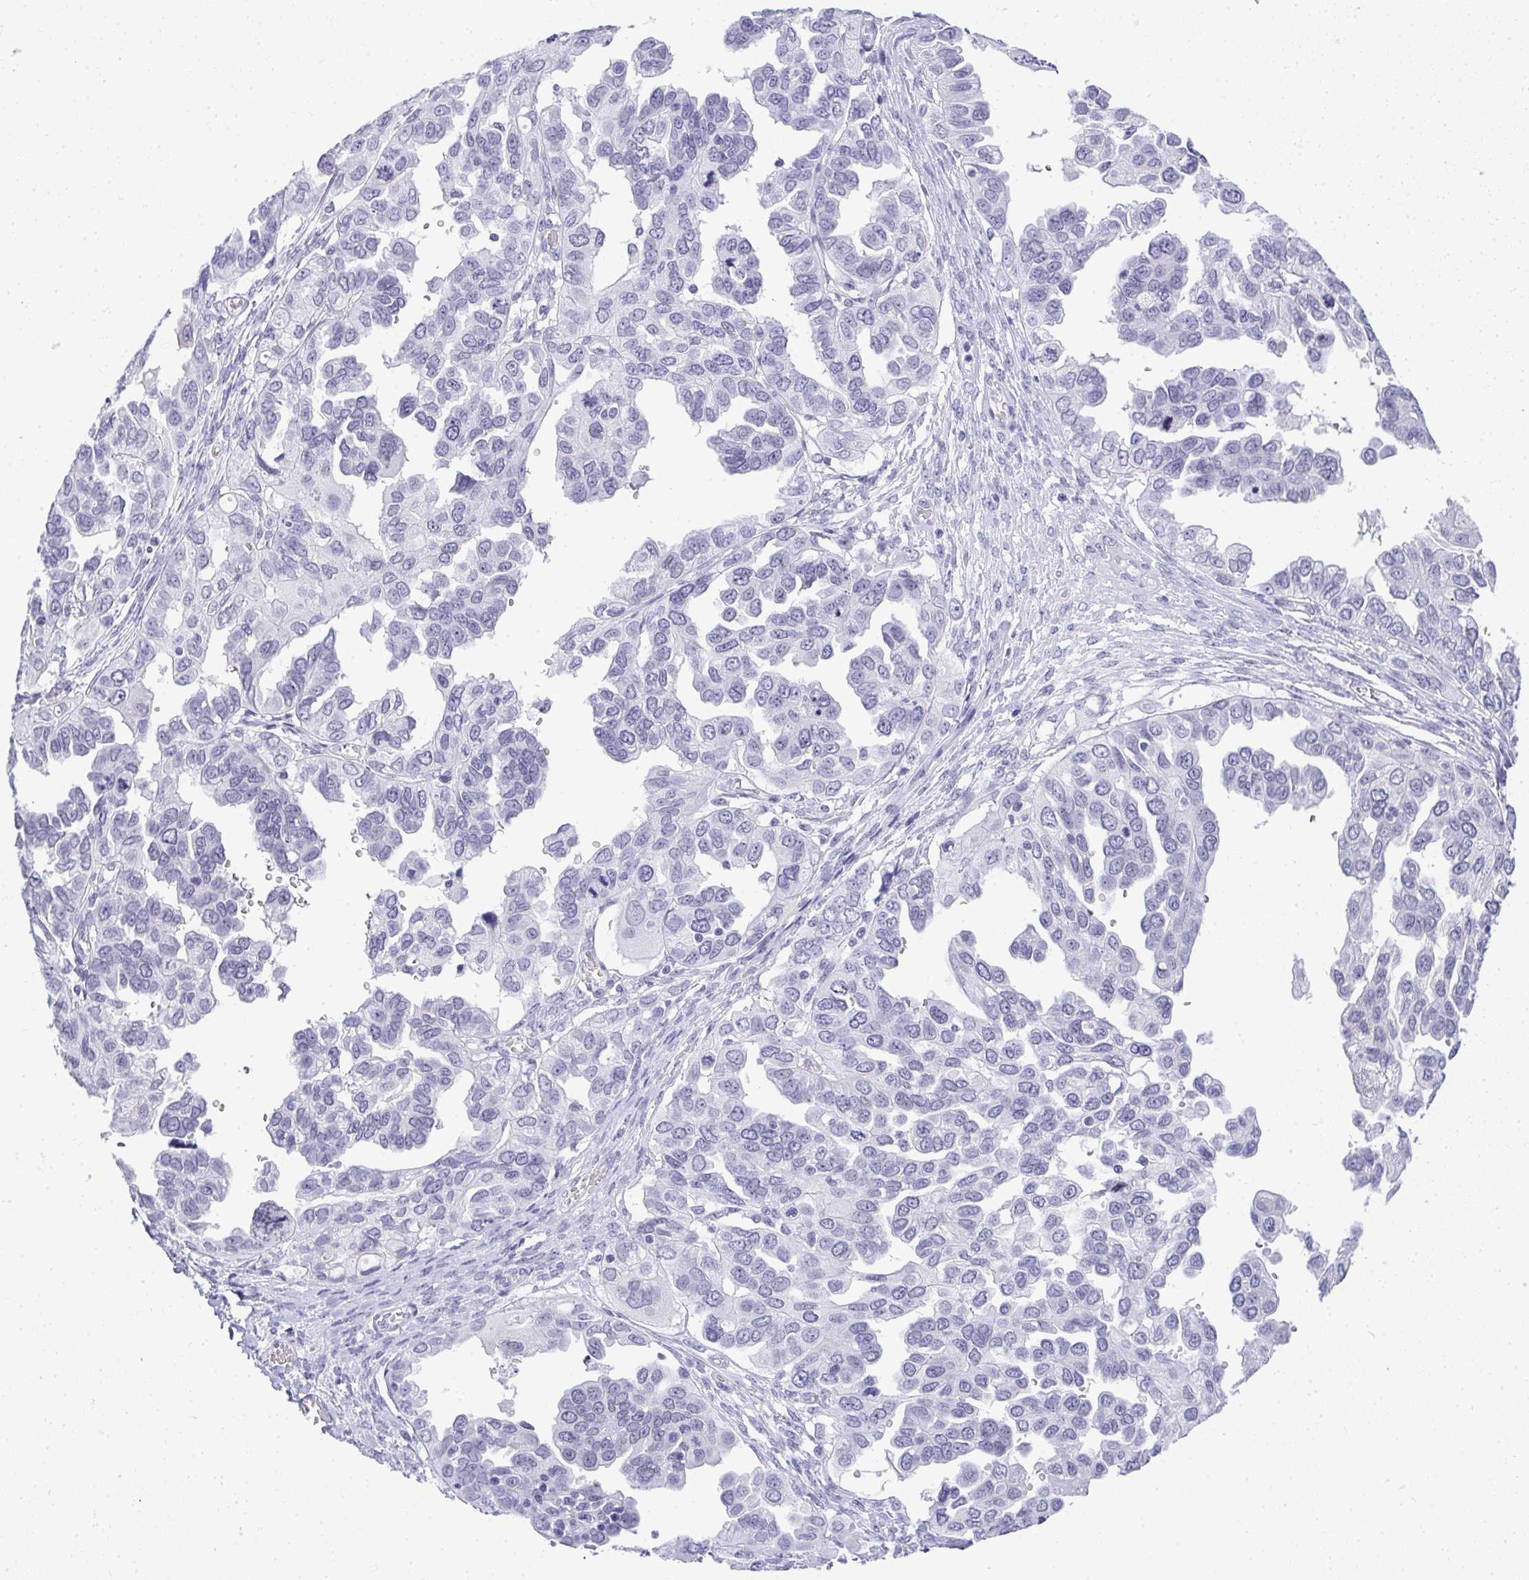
{"staining": {"intensity": "negative", "quantity": "none", "location": "none"}, "tissue": "ovarian cancer", "cell_type": "Tumor cells", "image_type": "cancer", "snomed": [{"axis": "morphology", "description": "Cystadenocarcinoma, serous, NOS"}, {"axis": "topography", "description": "Ovary"}], "caption": "There is no significant staining in tumor cells of ovarian cancer (serous cystadenocarcinoma).", "gene": "PLA2G1B", "patient": {"sex": "female", "age": 53}}